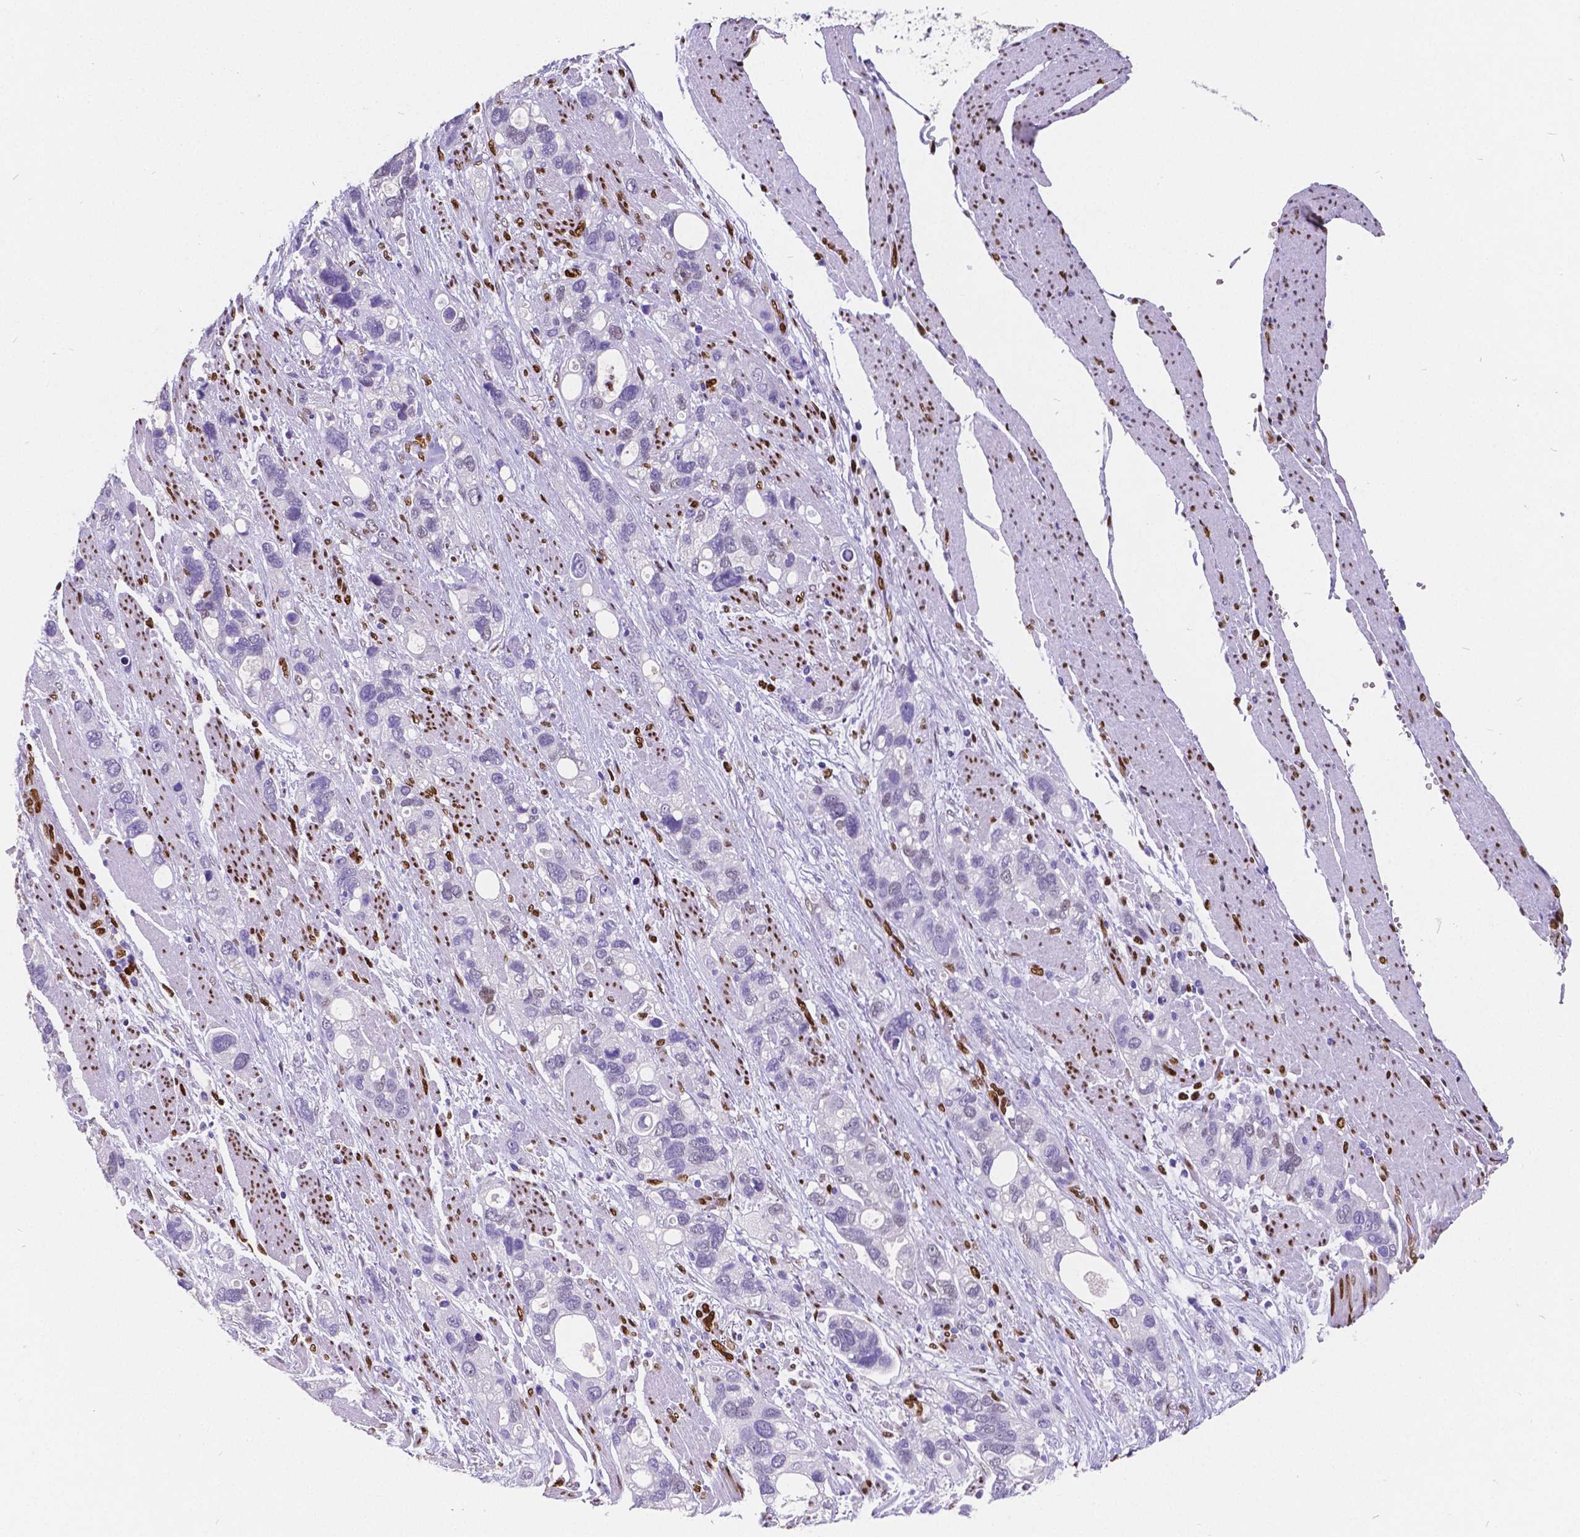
{"staining": {"intensity": "negative", "quantity": "none", "location": "none"}, "tissue": "stomach cancer", "cell_type": "Tumor cells", "image_type": "cancer", "snomed": [{"axis": "morphology", "description": "Adenocarcinoma, NOS"}, {"axis": "topography", "description": "Stomach, upper"}], "caption": "Human stomach cancer stained for a protein using immunohistochemistry (IHC) shows no expression in tumor cells.", "gene": "MEF2C", "patient": {"sex": "female", "age": 81}}